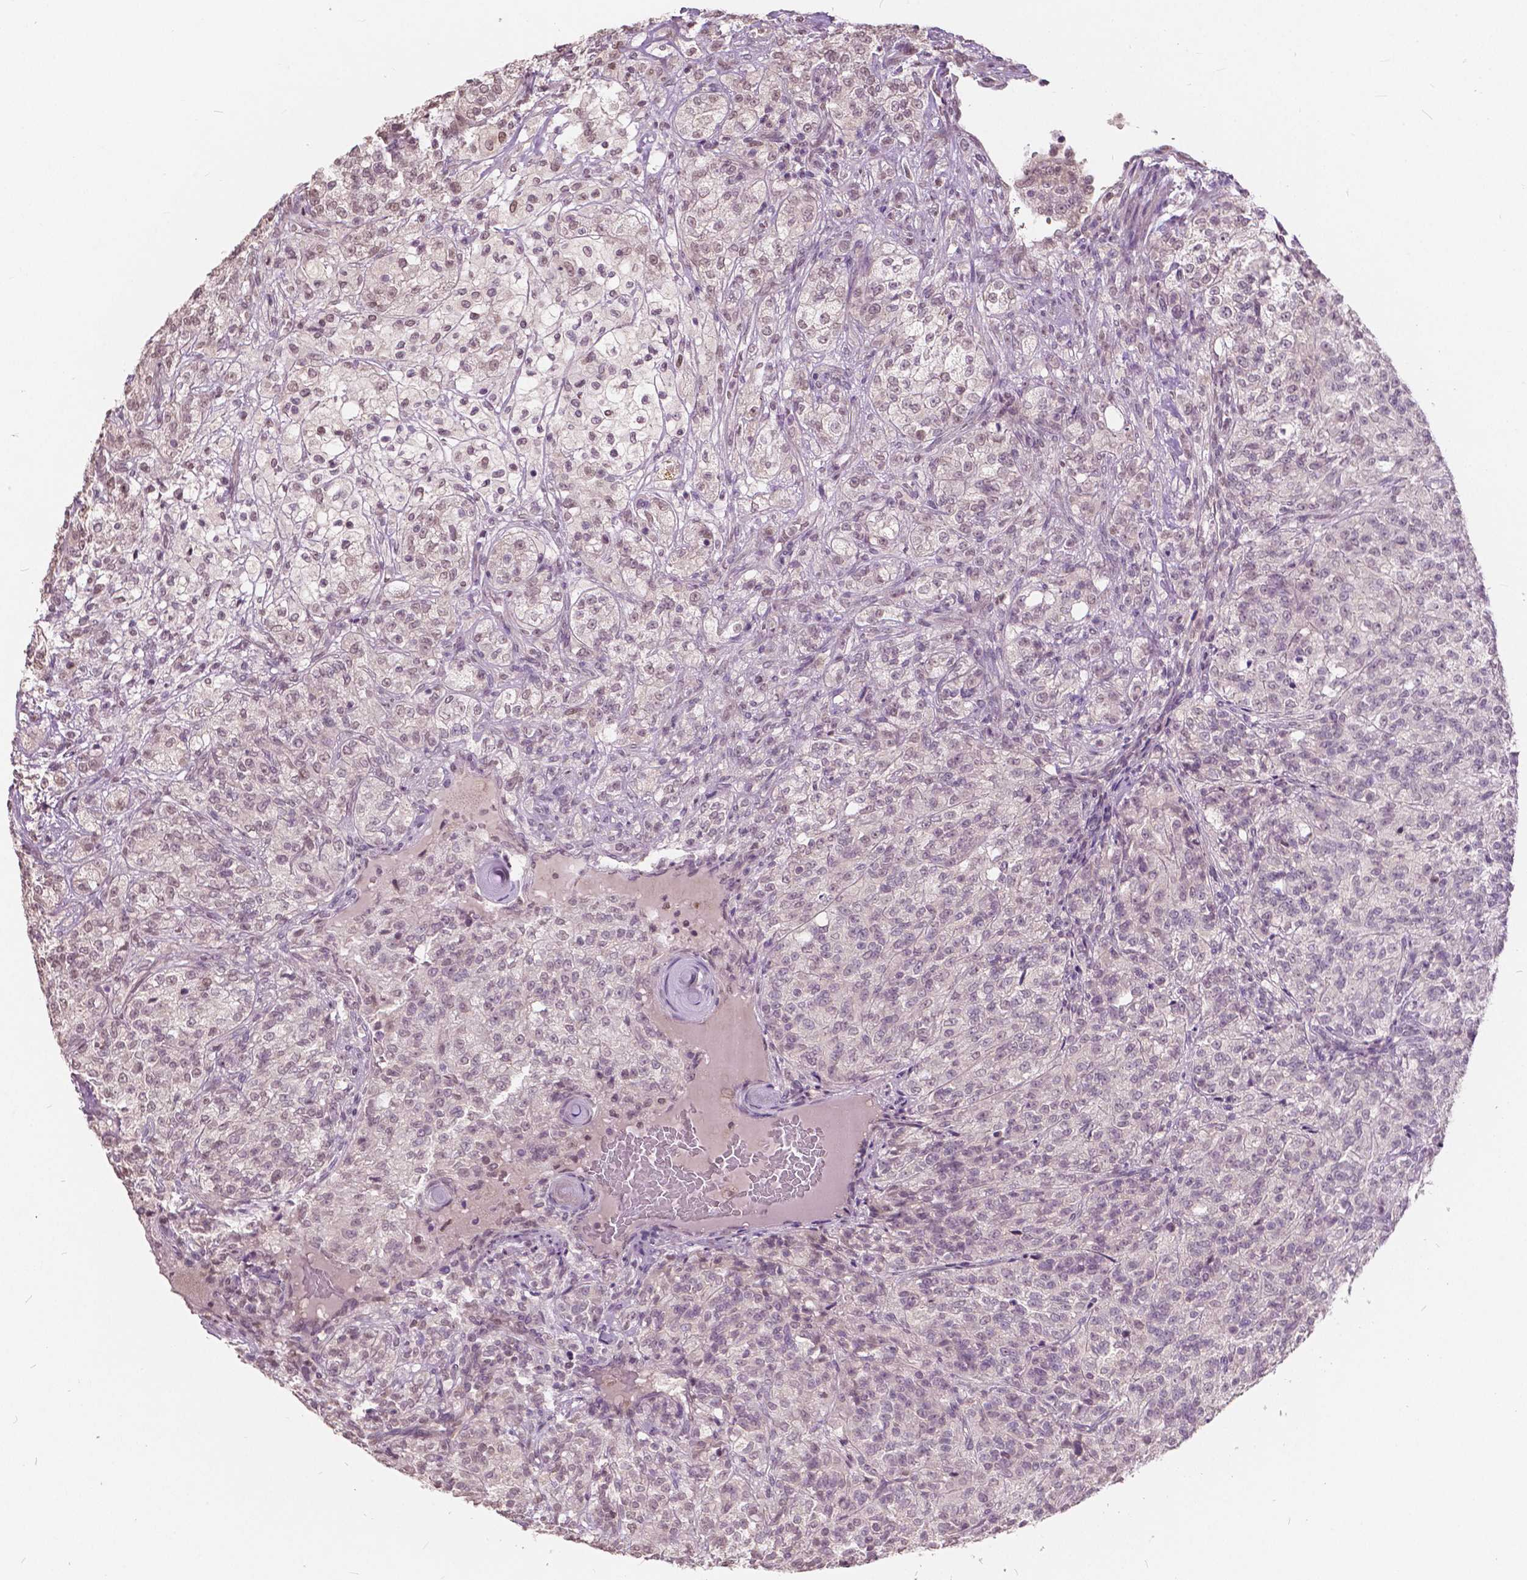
{"staining": {"intensity": "weak", "quantity": "25%-75%", "location": "nuclear"}, "tissue": "renal cancer", "cell_type": "Tumor cells", "image_type": "cancer", "snomed": [{"axis": "morphology", "description": "Adenocarcinoma, NOS"}, {"axis": "topography", "description": "Kidney"}], "caption": "High-power microscopy captured an immunohistochemistry (IHC) image of adenocarcinoma (renal), revealing weak nuclear staining in approximately 25%-75% of tumor cells.", "gene": "HOXA10", "patient": {"sex": "female", "age": 63}}